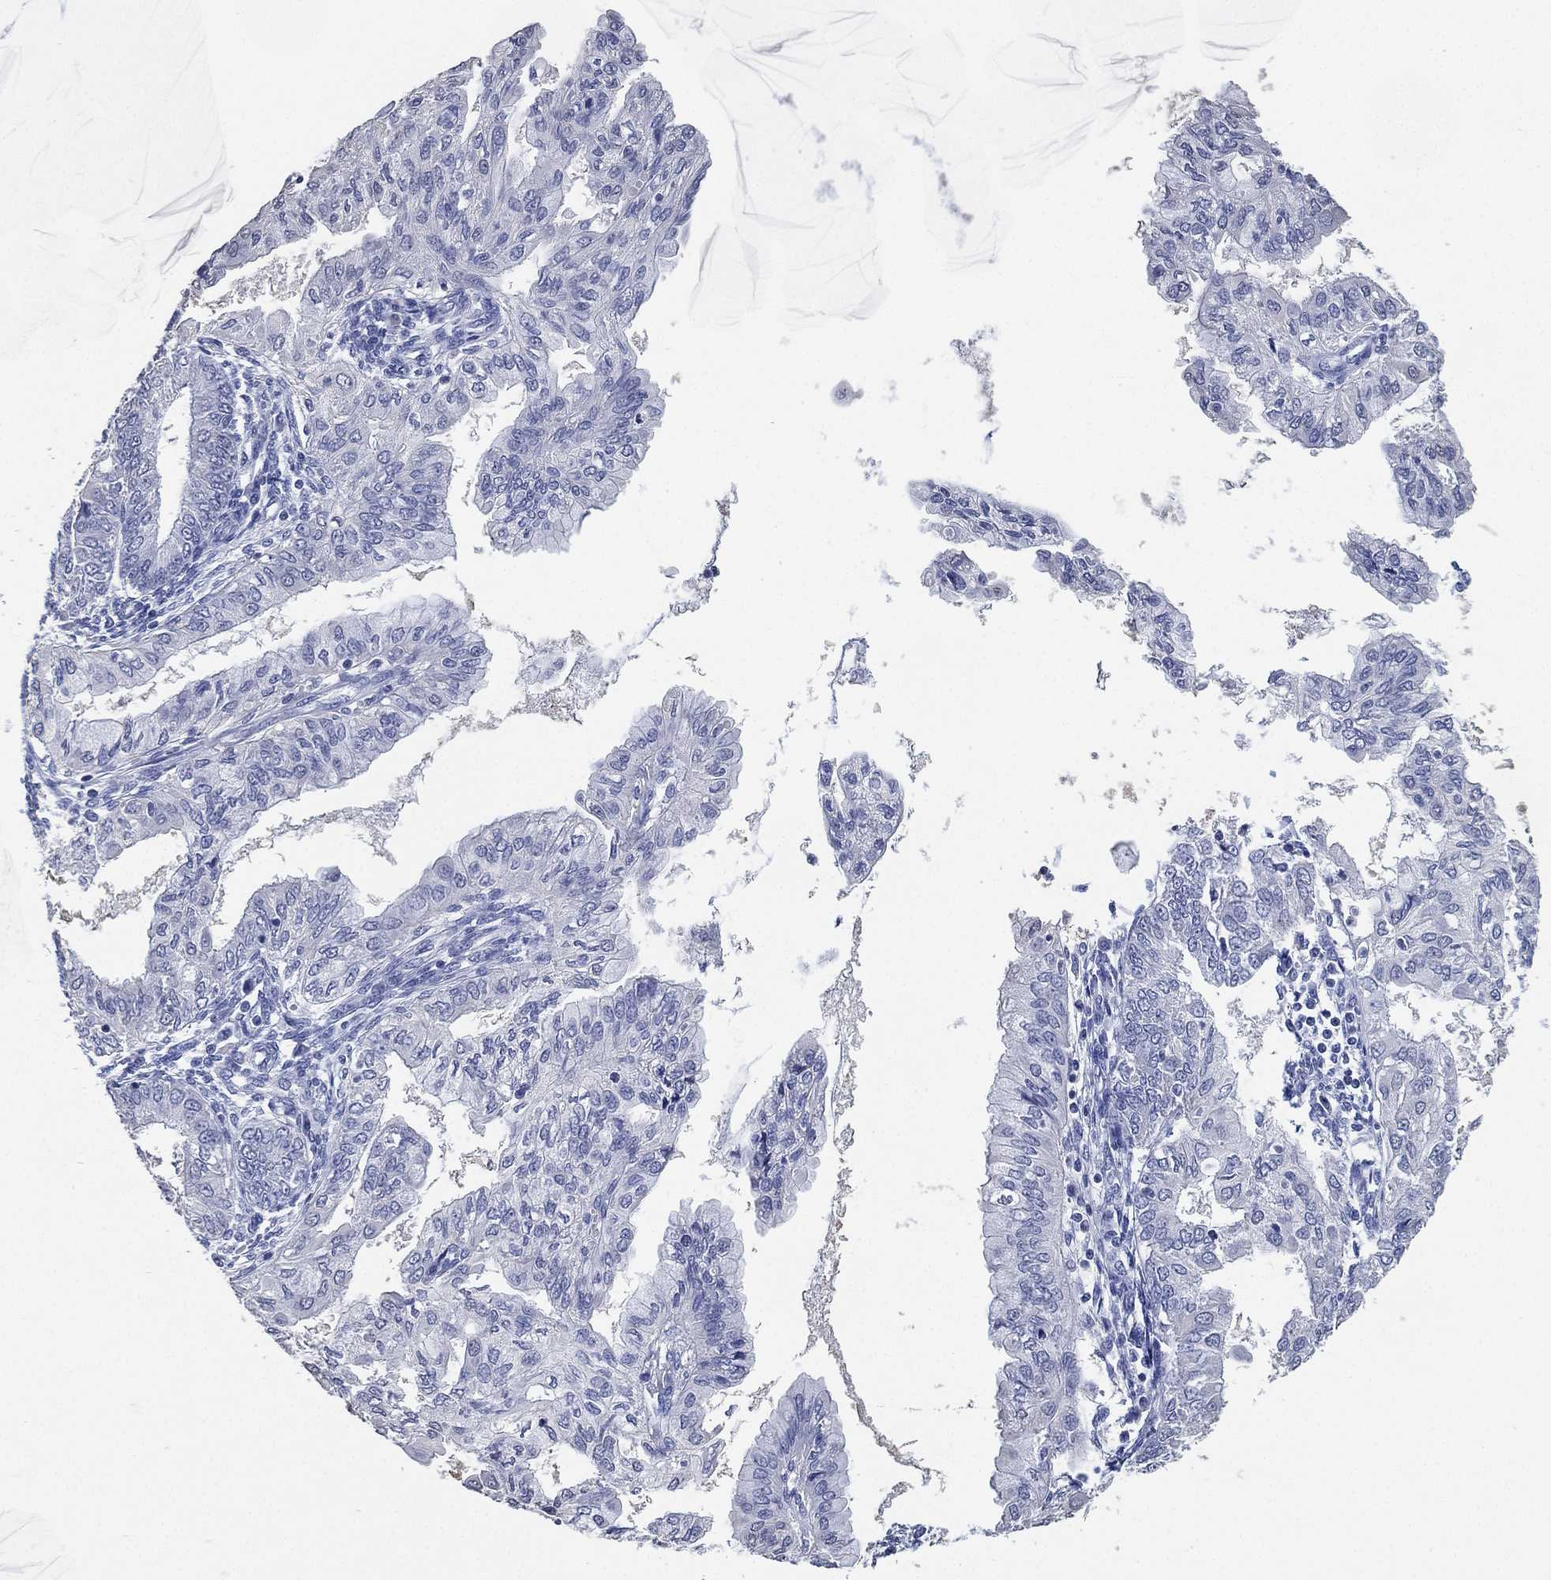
{"staining": {"intensity": "negative", "quantity": "none", "location": "none"}, "tissue": "endometrial cancer", "cell_type": "Tumor cells", "image_type": "cancer", "snomed": [{"axis": "morphology", "description": "Adenocarcinoma, NOS"}, {"axis": "topography", "description": "Endometrium"}], "caption": "Tumor cells are negative for protein expression in human adenocarcinoma (endometrial).", "gene": "IYD", "patient": {"sex": "female", "age": 68}}